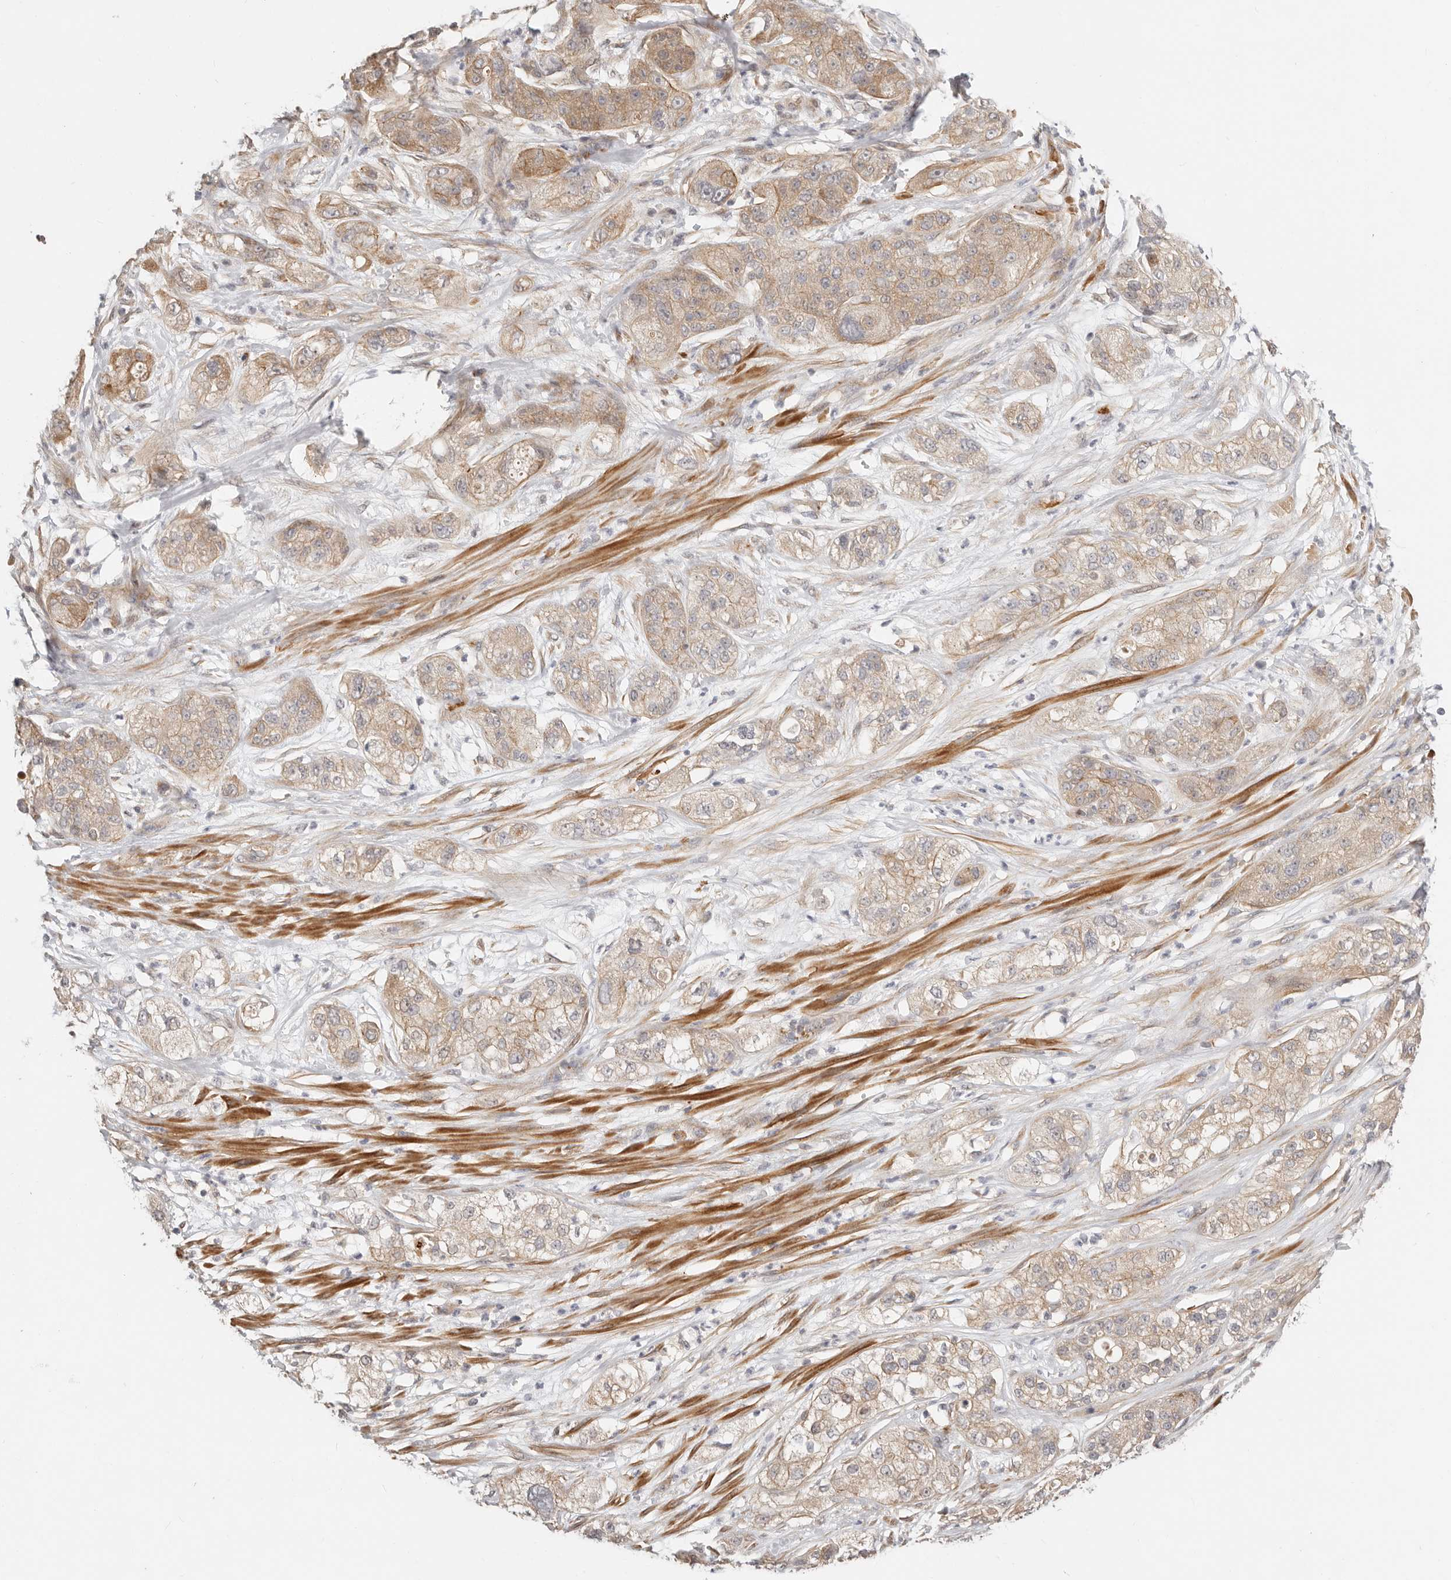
{"staining": {"intensity": "weak", "quantity": ">75%", "location": "cytoplasmic/membranous"}, "tissue": "pancreatic cancer", "cell_type": "Tumor cells", "image_type": "cancer", "snomed": [{"axis": "morphology", "description": "Adenocarcinoma, NOS"}, {"axis": "topography", "description": "Pancreas"}], "caption": "Tumor cells demonstrate weak cytoplasmic/membranous staining in approximately >75% of cells in pancreatic adenocarcinoma.", "gene": "ZRANB1", "patient": {"sex": "female", "age": 78}}